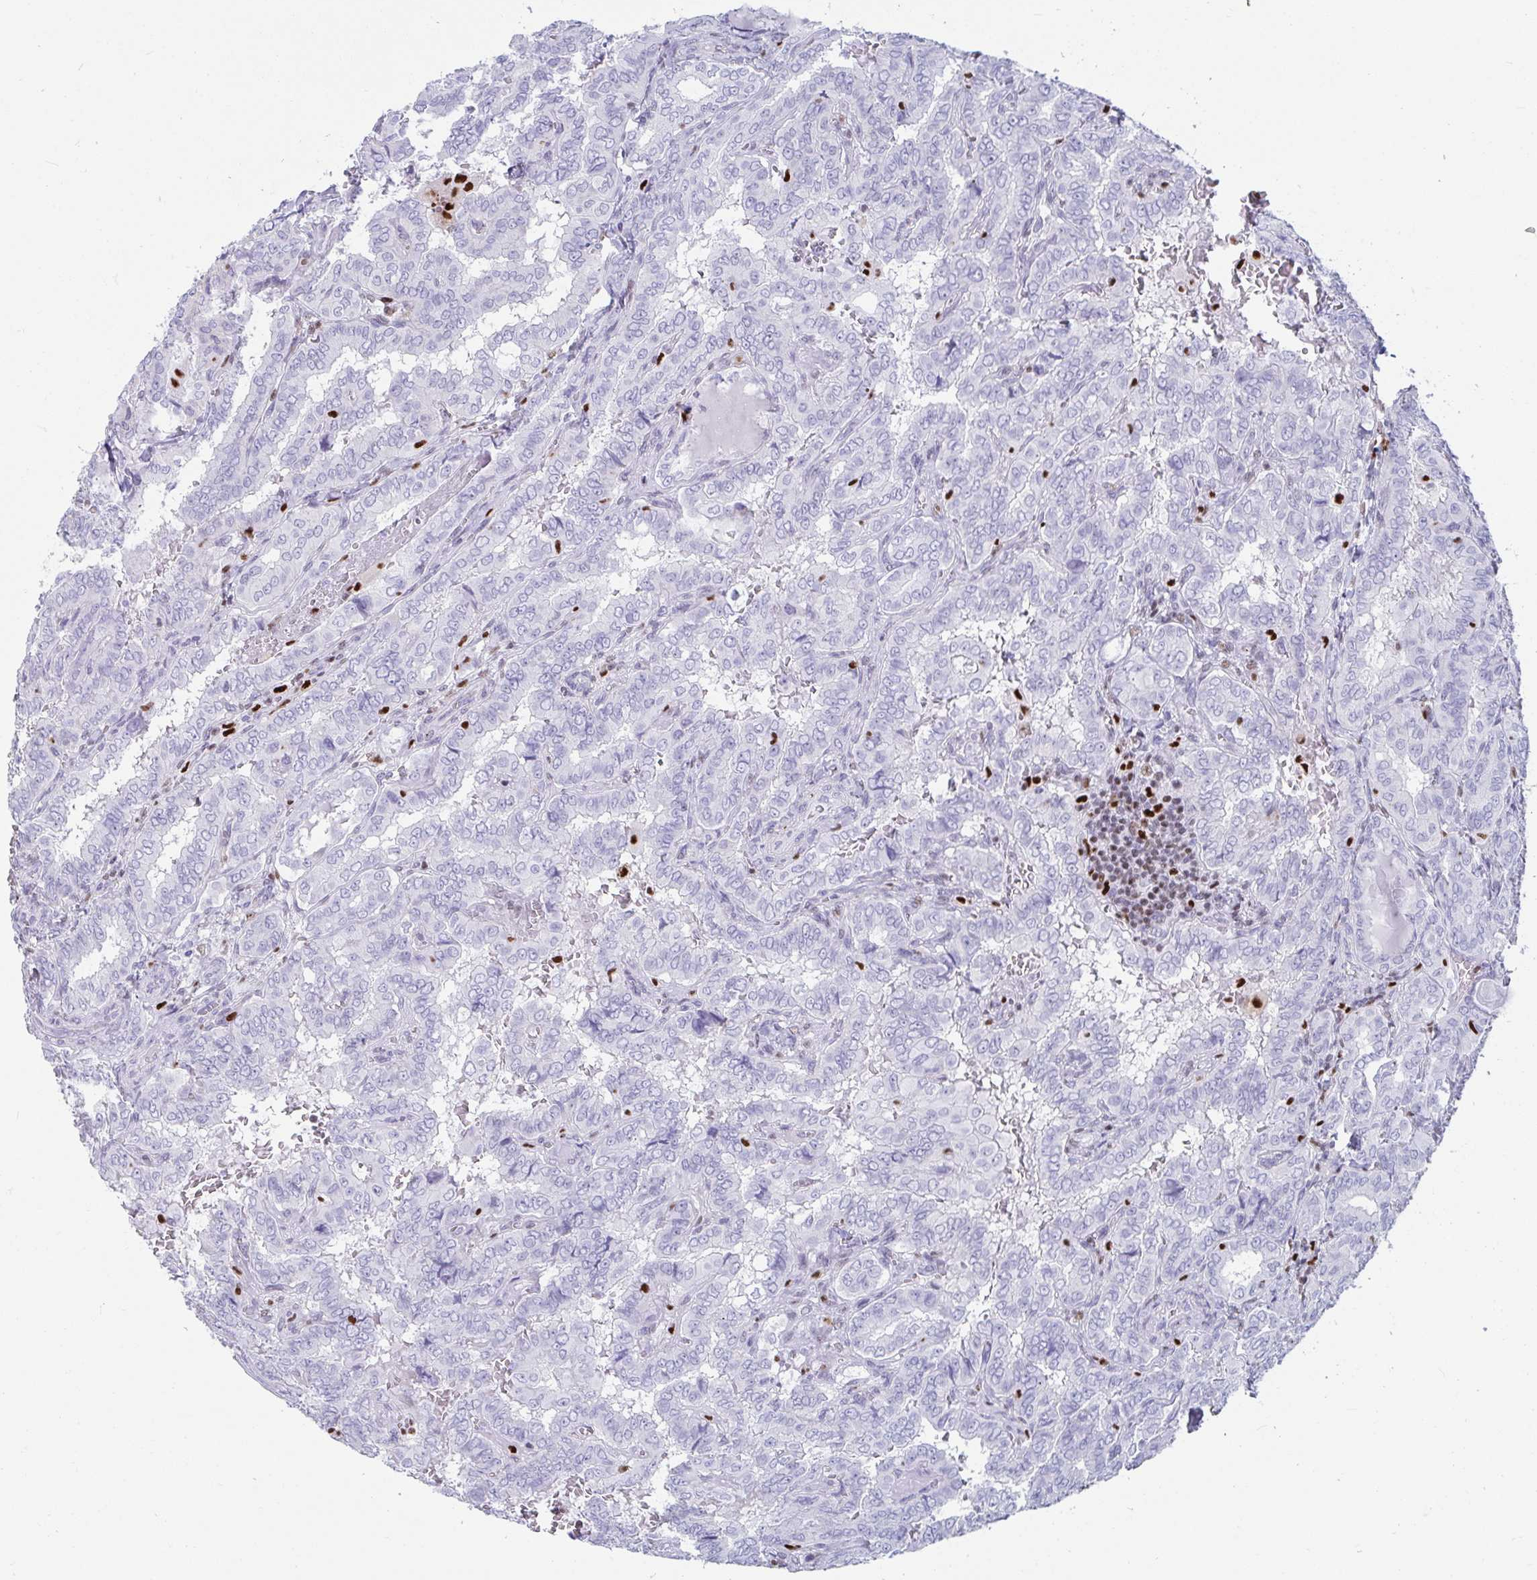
{"staining": {"intensity": "negative", "quantity": "none", "location": "none"}, "tissue": "thyroid cancer", "cell_type": "Tumor cells", "image_type": "cancer", "snomed": [{"axis": "morphology", "description": "Papillary adenocarcinoma, NOS"}, {"axis": "topography", "description": "Thyroid gland"}], "caption": "Immunohistochemical staining of human thyroid cancer demonstrates no significant staining in tumor cells.", "gene": "ZNF586", "patient": {"sex": "female", "age": 46}}